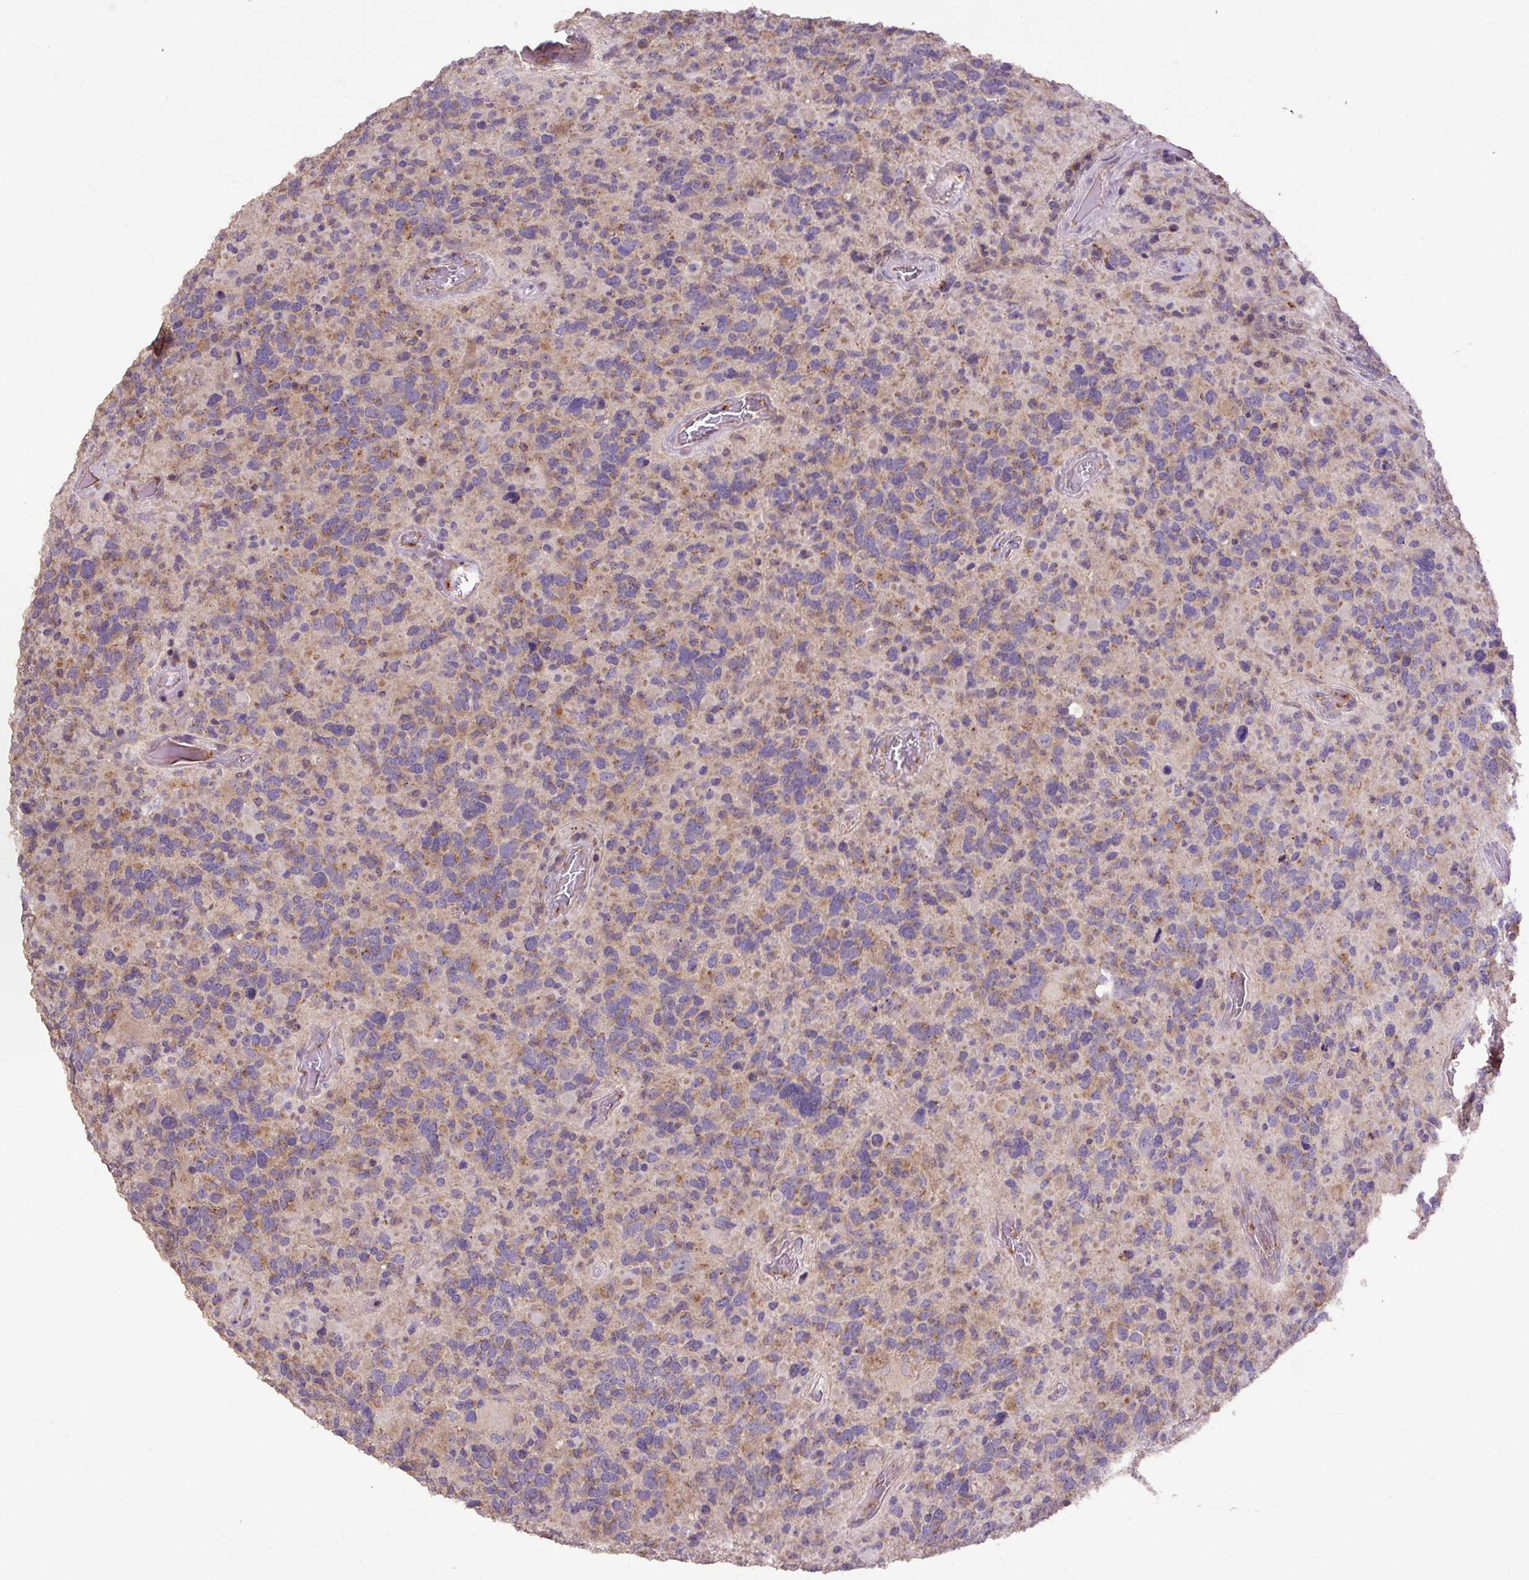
{"staining": {"intensity": "moderate", "quantity": ">75%", "location": "cytoplasmic/membranous"}, "tissue": "glioma", "cell_type": "Tumor cells", "image_type": "cancer", "snomed": [{"axis": "morphology", "description": "Glioma, malignant, High grade"}, {"axis": "topography", "description": "Brain"}], "caption": "Glioma was stained to show a protein in brown. There is medium levels of moderate cytoplasmic/membranous staining in approximately >75% of tumor cells.", "gene": "ABR", "patient": {"sex": "female", "age": 40}}